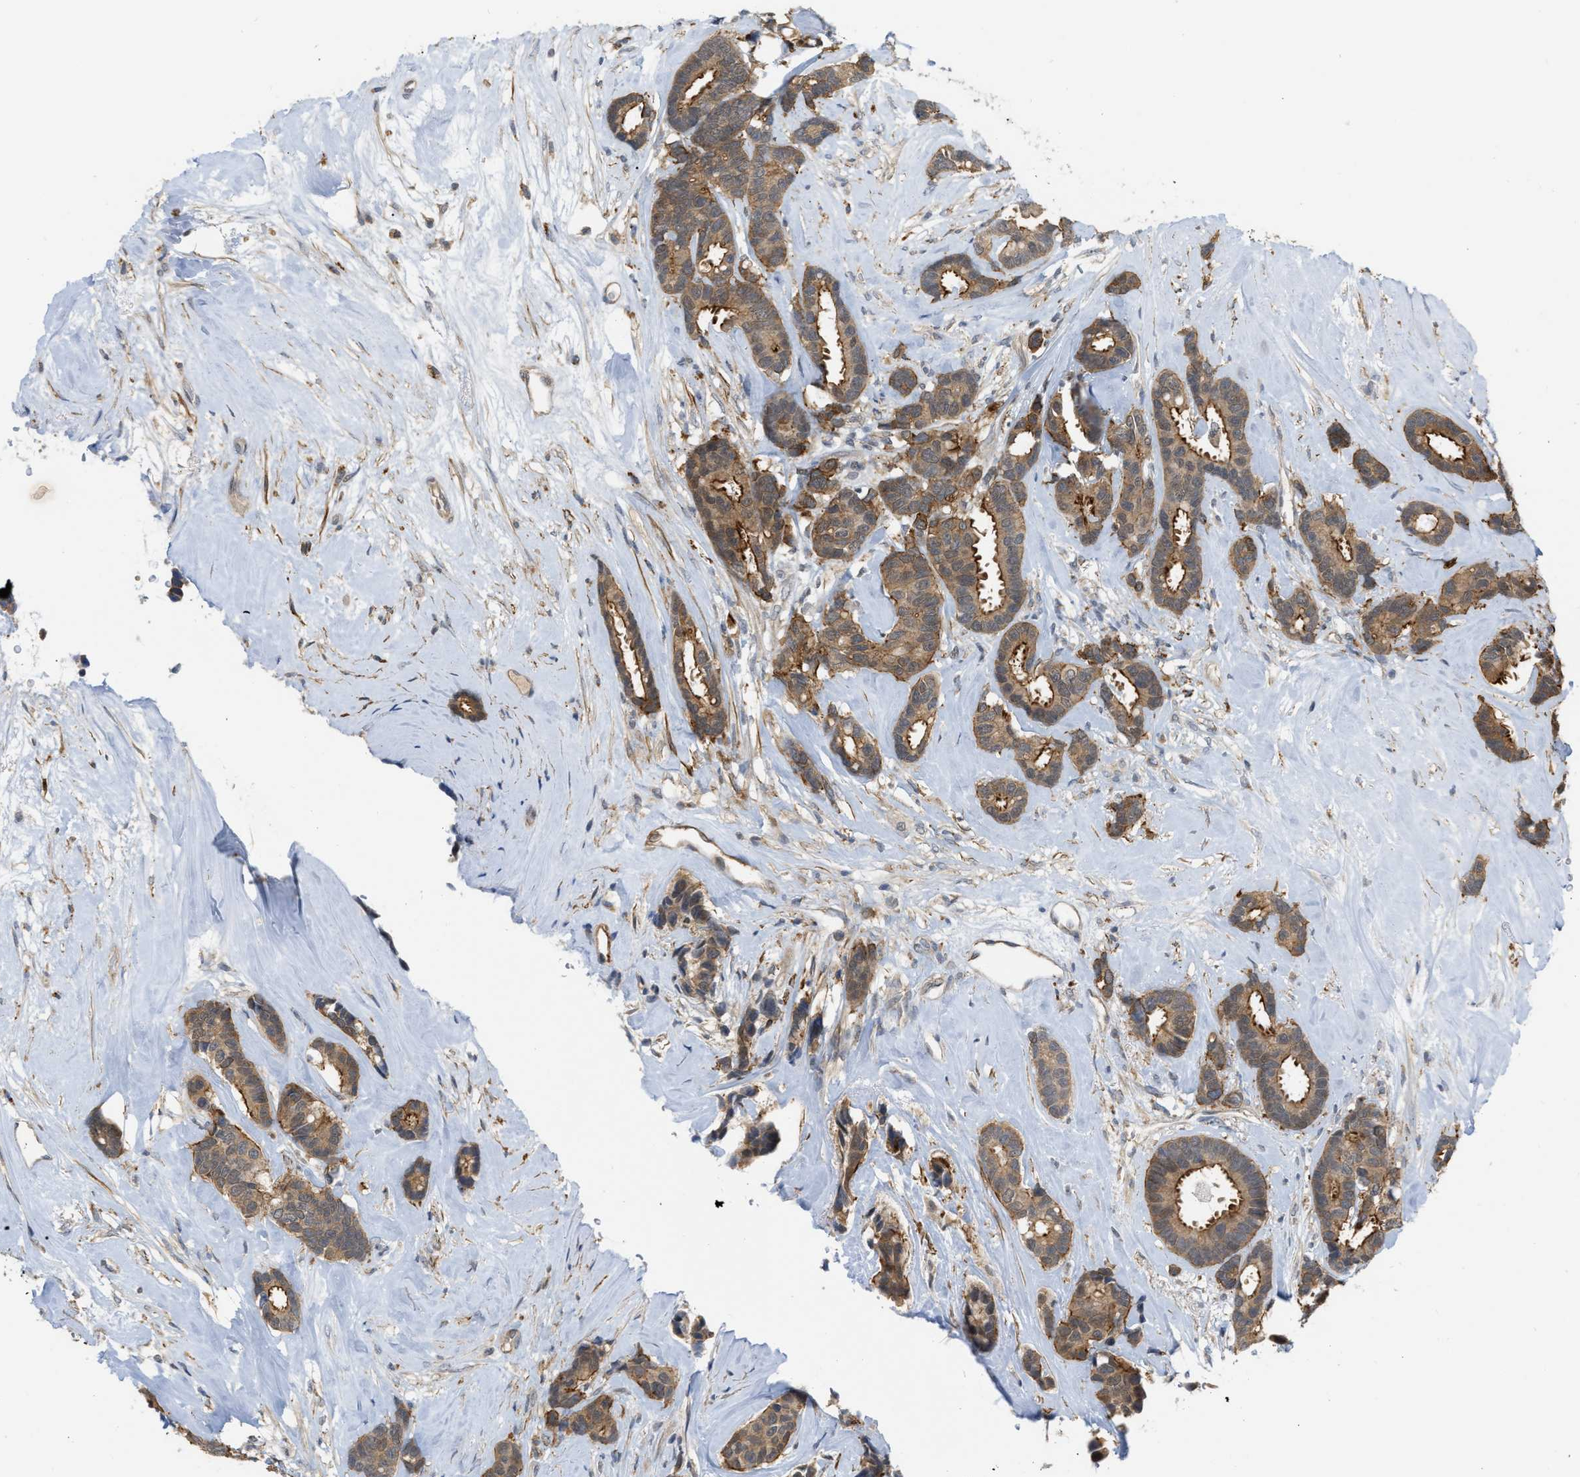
{"staining": {"intensity": "moderate", "quantity": ">75%", "location": "cytoplasmic/membranous"}, "tissue": "breast cancer", "cell_type": "Tumor cells", "image_type": "cancer", "snomed": [{"axis": "morphology", "description": "Duct carcinoma"}, {"axis": "topography", "description": "Breast"}], "caption": "Approximately >75% of tumor cells in human breast cancer (intraductal carcinoma) exhibit moderate cytoplasmic/membranous protein expression as visualized by brown immunohistochemical staining.", "gene": "NAPEPLD", "patient": {"sex": "female", "age": 87}}